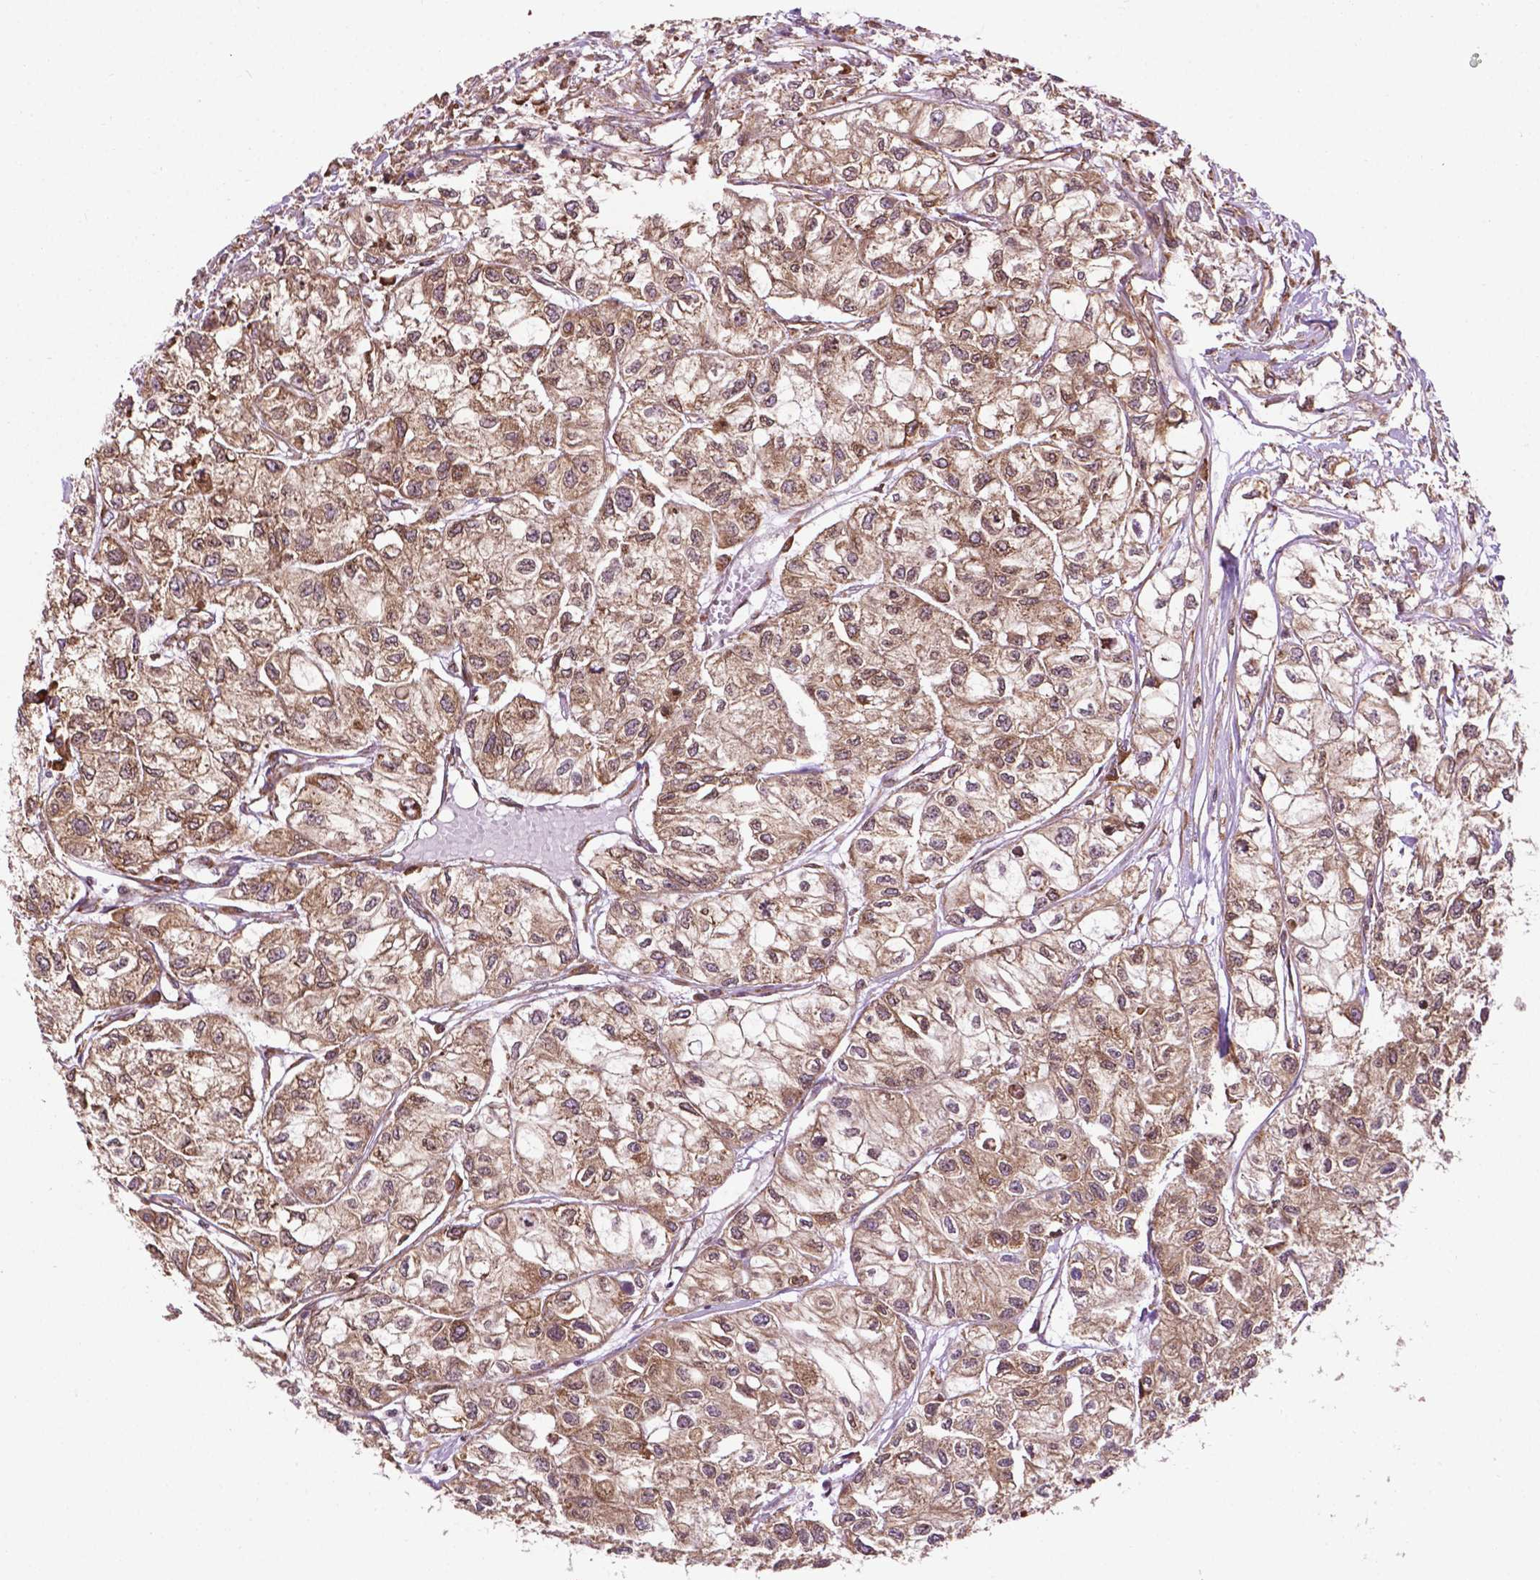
{"staining": {"intensity": "moderate", "quantity": ">75%", "location": "cytoplasmic/membranous,nuclear"}, "tissue": "renal cancer", "cell_type": "Tumor cells", "image_type": "cancer", "snomed": [{"axis": "morphology", "description": "Adenocarcinoma, NOS"}, {"axis": "topography", "description": "Kidney"}], "caption": "Renal cancer (adenocarcinoma) stained with DAB (3,3'-diaminobenzidine) immunohistochemistry (IHC) reveals medium levels of moderate cytoplasmic/membranous and nuclear positivity in about >75% of tumor cells. The protein of interest is shown in brown color, while the nuclei are stained blue.", "gene": "GANAB", "patient": {"sex": "male", "age": 56}}